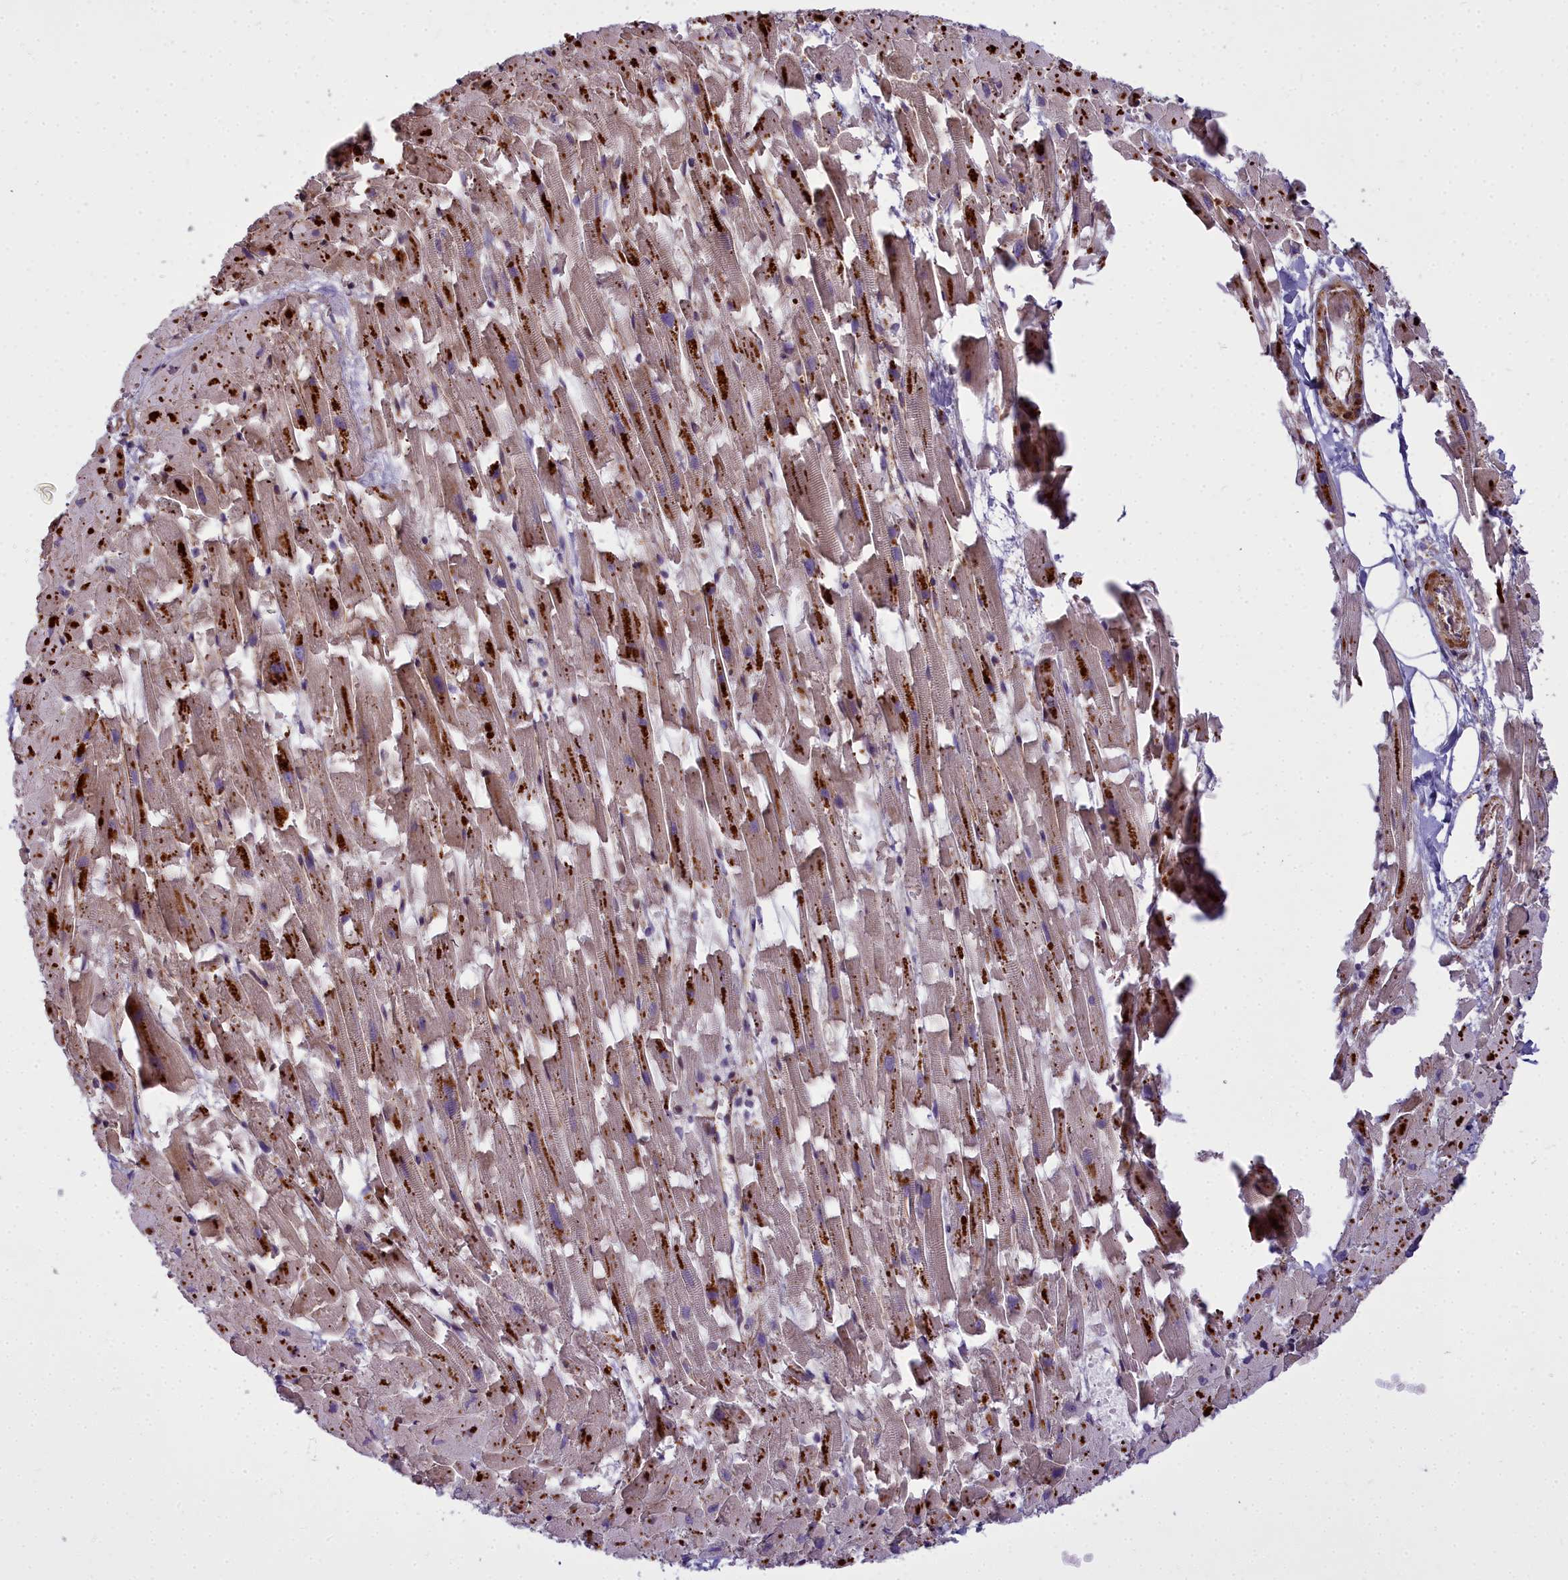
{"staining": {"intensity": "moderate", "quantity": "<25%", "location": "cytoplasmic/membranous"}, "tissue": "heart muscle", "cell_type": "Cardiomyocytes", "image_type": "normal", "snomed": [{"axis": "morphology", "description": "Normal tissue, NOS"}, {"axis": "topography", "description": "Heart"}], "caption": "Human heart muscle stained with a brown dye demonstrates moderate cytoplasmic/membranous positive expression in approximately <25% of cardiomyocytes.", "gene": "GLYATL3", "patient": {"sex": "female", "age": 64}}